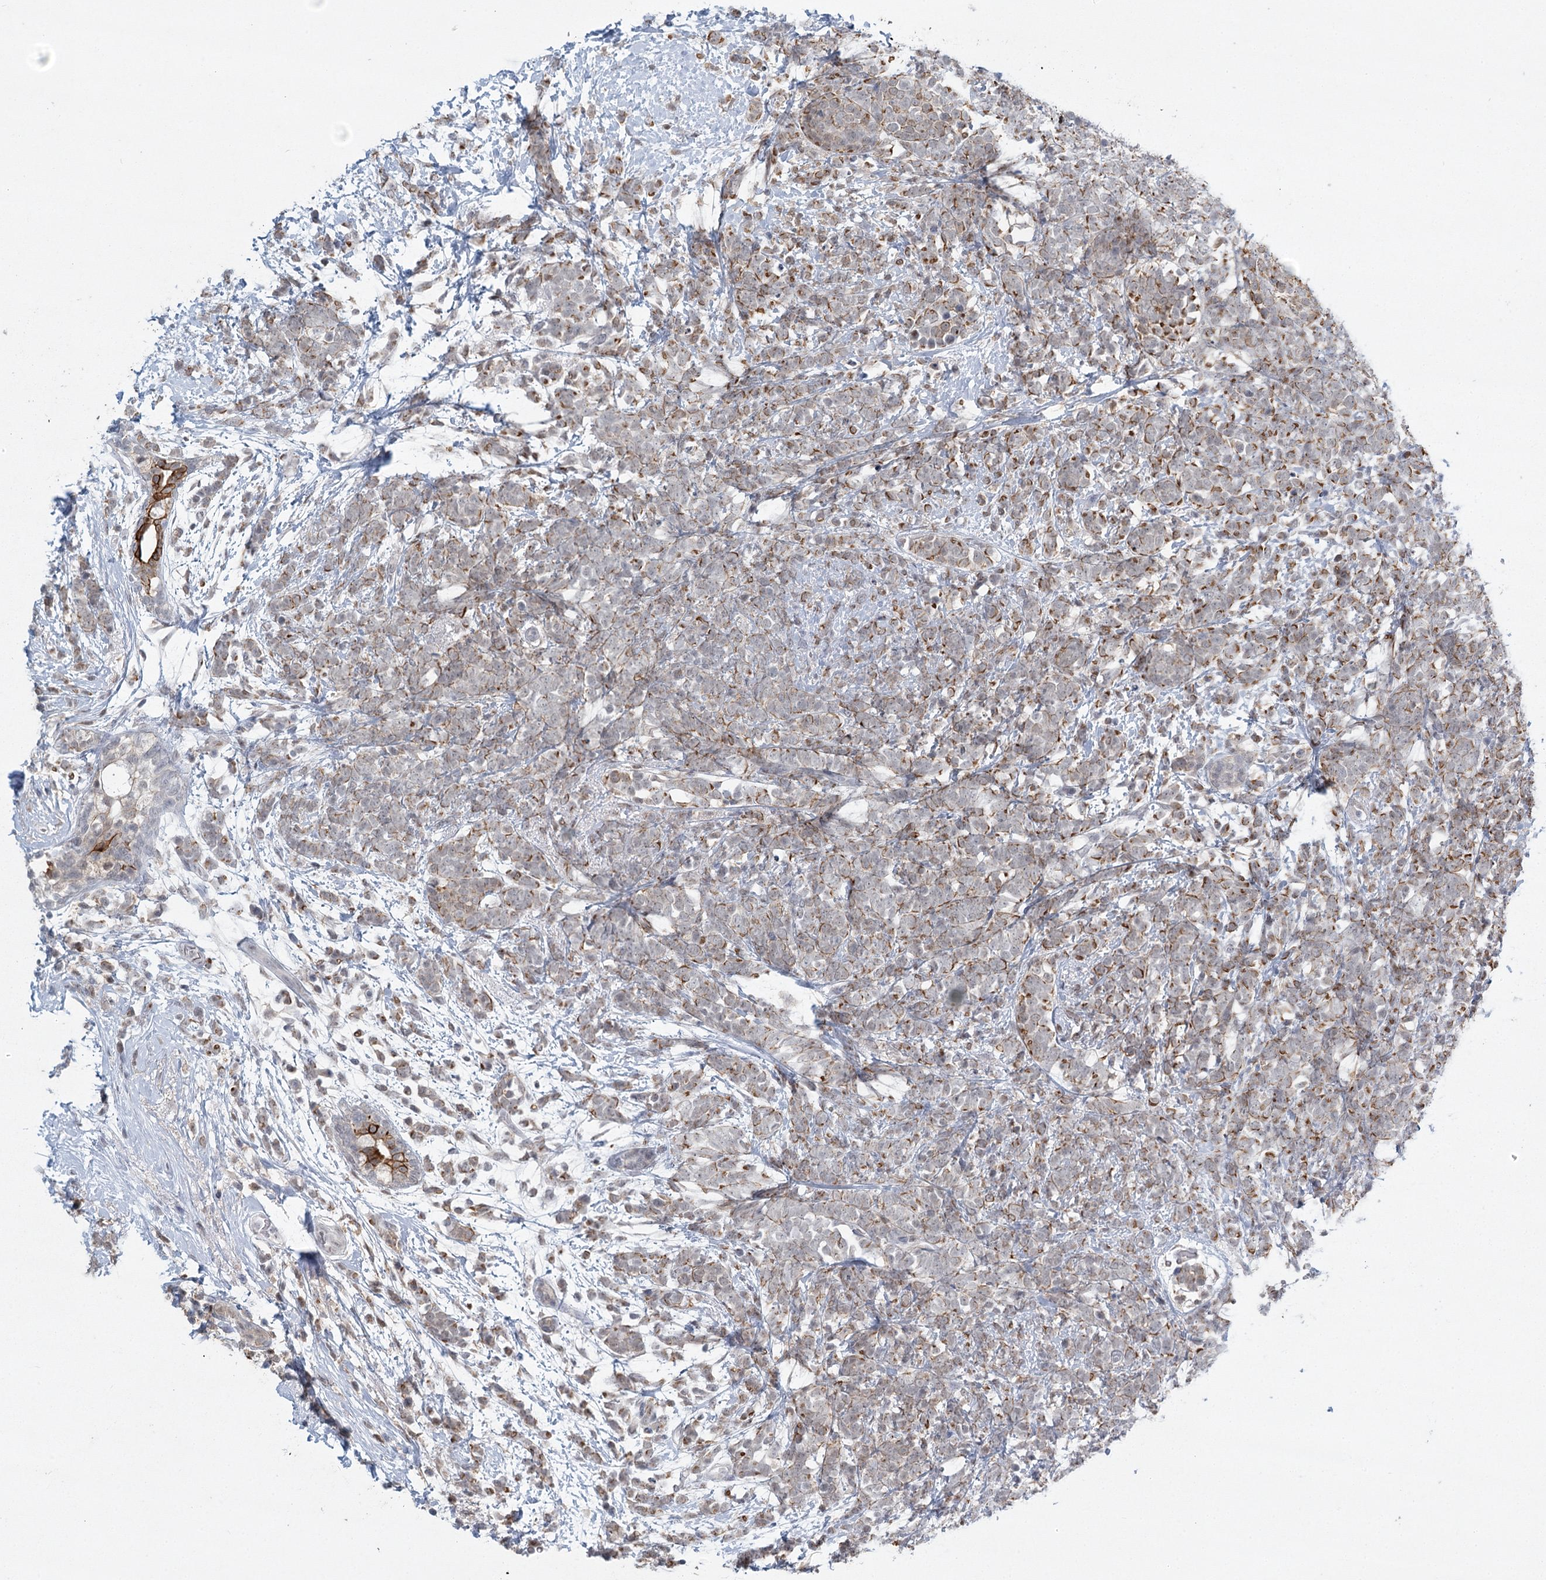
{"staining": {"intensity": "moderate", "quantity": "25%-75%", "location": "cytoplasmic/membranous"}, "tissue": "breast cancer", "cell_type": "Tumor cells", "image_type": "cancer", "snomed": [{"axis": "morphology", "description": "Lobular carcinoma"}, {"axis": "topography", "description": "Breast"}], "caption": "Immunohistochemical staining of breast cancer (lobular carcinoma) reveals medium levels of moderate cytoplasmic/membranous protein staining in approximately 25%-75% of tumor cells.", "gene": "TMEM70", "patient": {"sex": "female", "age": 58}}